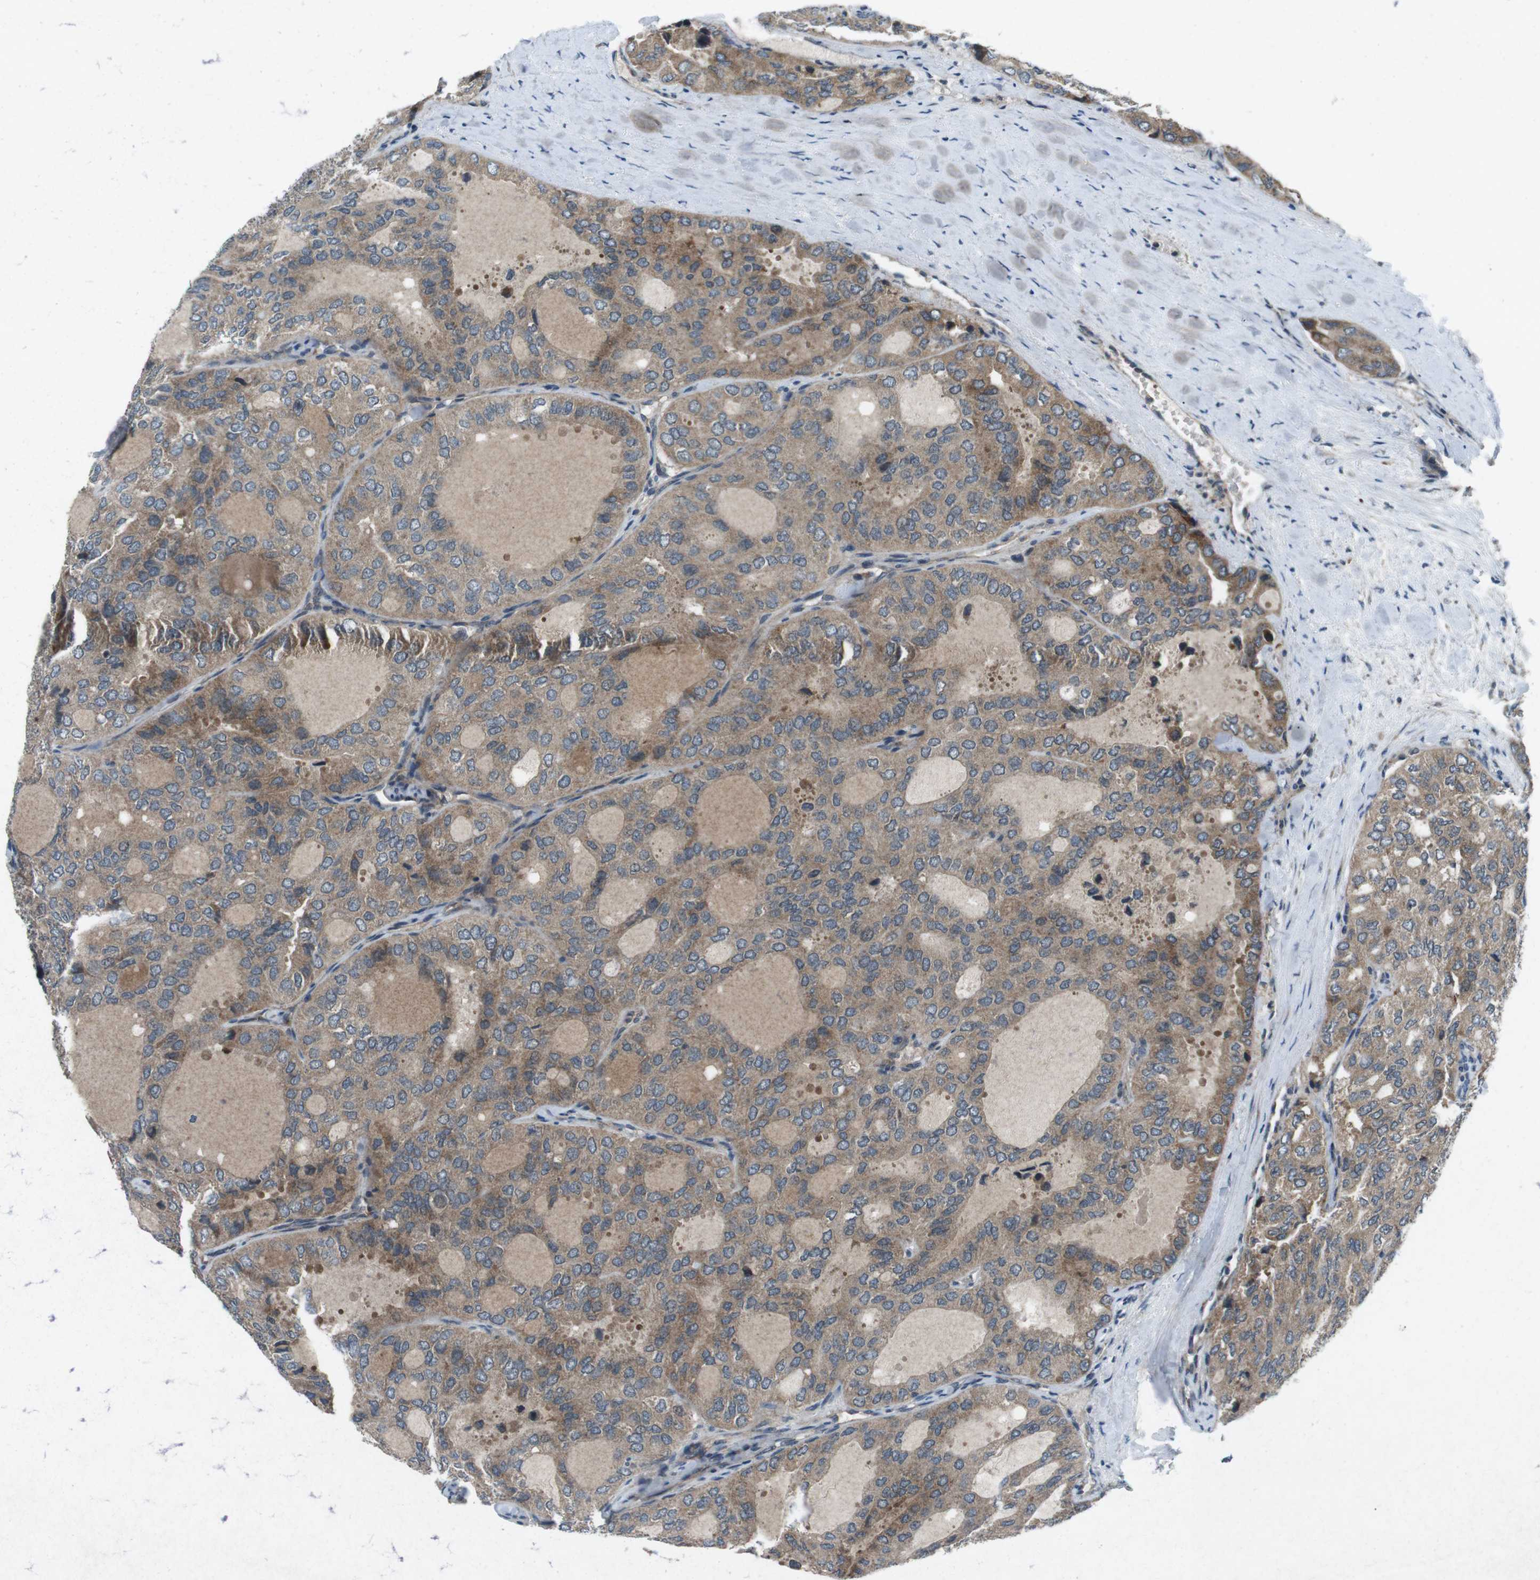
{"staining": {"intensity": "moderate", "quantity": ">75%", "location": "cytoplasmic/membranous"}, "tissue": "thyroid cancer", "cell_type": "Tumor cells", "image_type": "cancer", "snomed": [{"axis": "morphology", "description": "Follicular adenoma carcinoma, NOS"}, {"axis": "topography", "description": "Thyroid gland"}], "caption": "Thyroid follicular adenoma carcinoma stained with a brown dye exhibits moderate cytoplasmic/membranous positive positivity in about >75% of tumor cells.", "gene": "CDK16", "patient": {"sex": "male", "age": 75}}